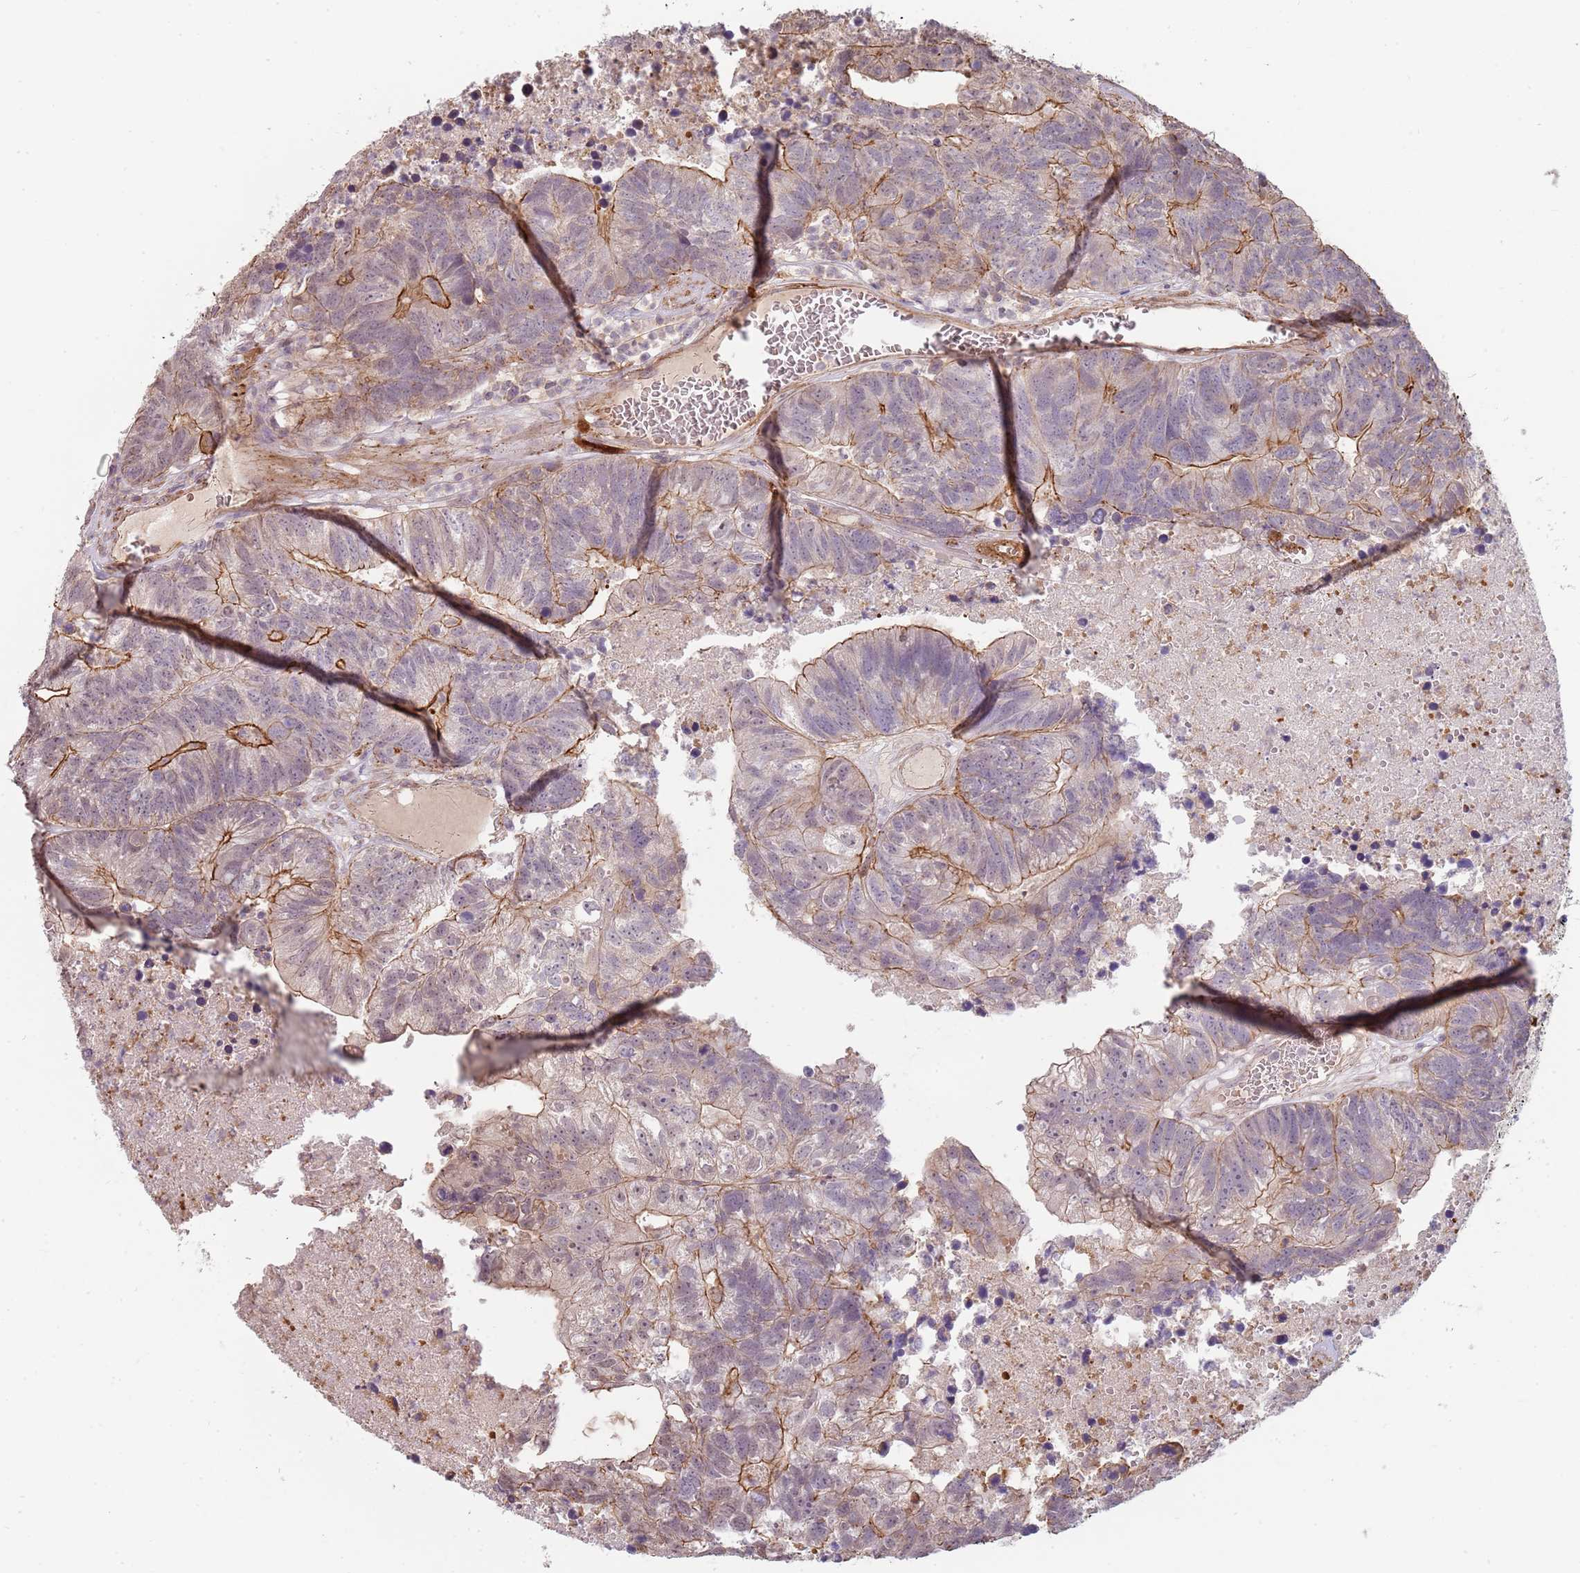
{"staining": {"intensity": "moderate", "quantity": "25%-75%", "location": "cytoplasmic/membranous"}, "tissue": "colorectal cancer", "cell_type": "Tumor cells", "image_type": "cancer", "snomed": [{"axis": "morphology", "description": "Adenocarcinoma, NOS"}, {"axis": "topography", "description": "Colon"}], "caption": "Immunohistochemistry of colorectal cancer displays medium levels of moderate cytoplasmic/membranous expression in about 25%-75% of tumor cells.", "gene": "PPP1R14C", "patient": {"sex": "female", "age": 48}}